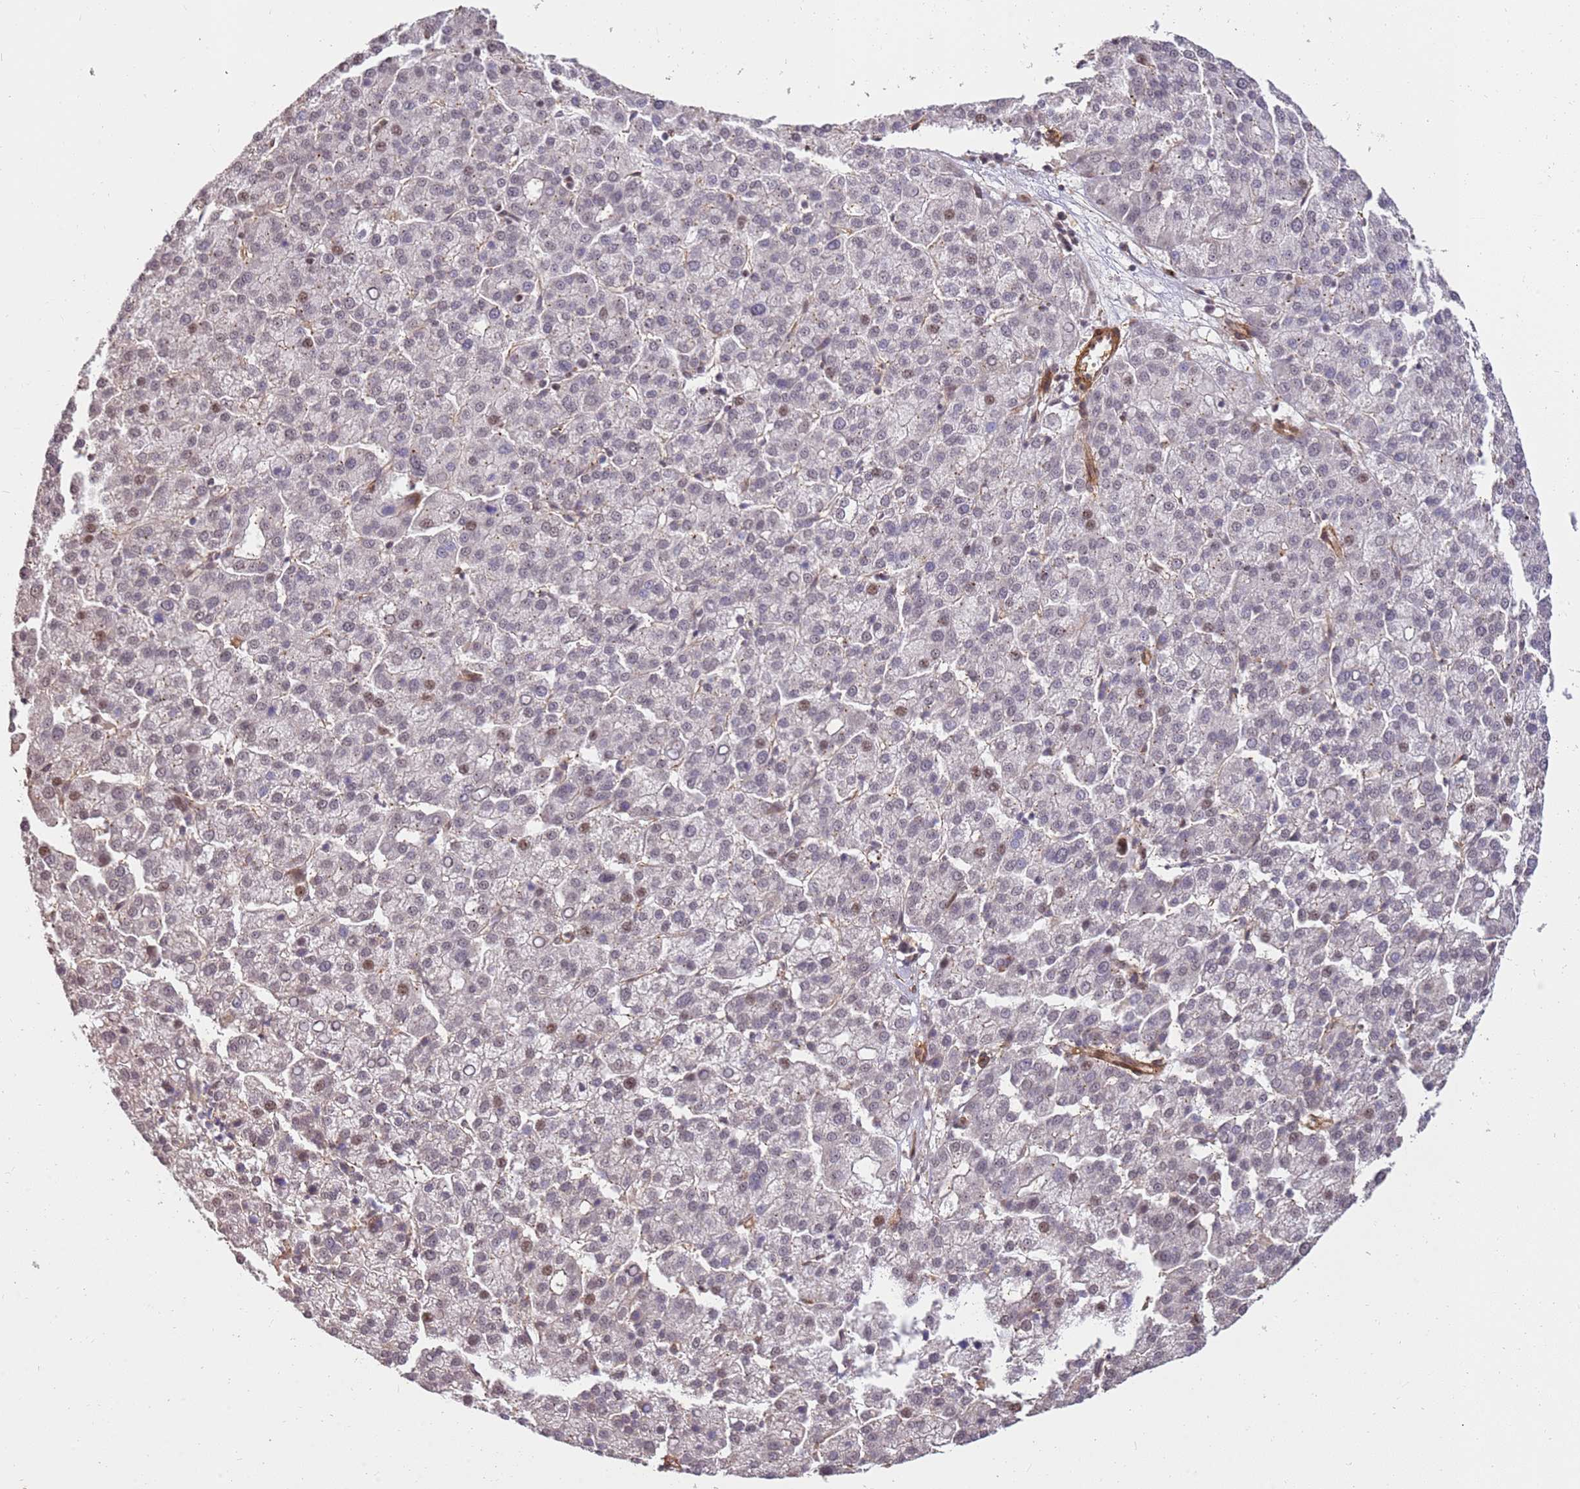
{"staining": {"intensity": "moderate", "quantity": "<25%", "location": "nuclear"}, "tissue": "liver cancer", "cell_type": "Tumor cells", "image_type": "cancer", "snomed": [{"axis": "morphology", "description": "Carcinoma, Hepatocellular, NOS"}, {"axis": "topography", "description": "Liver"}], "caption": "Moderate nuclear protein staining is identified in approximately <25% of tumor cells in liver cancer (hepatocellular carcinoma).", "gene": "ST18", "patient": {"sex": "female", "age": 58}}